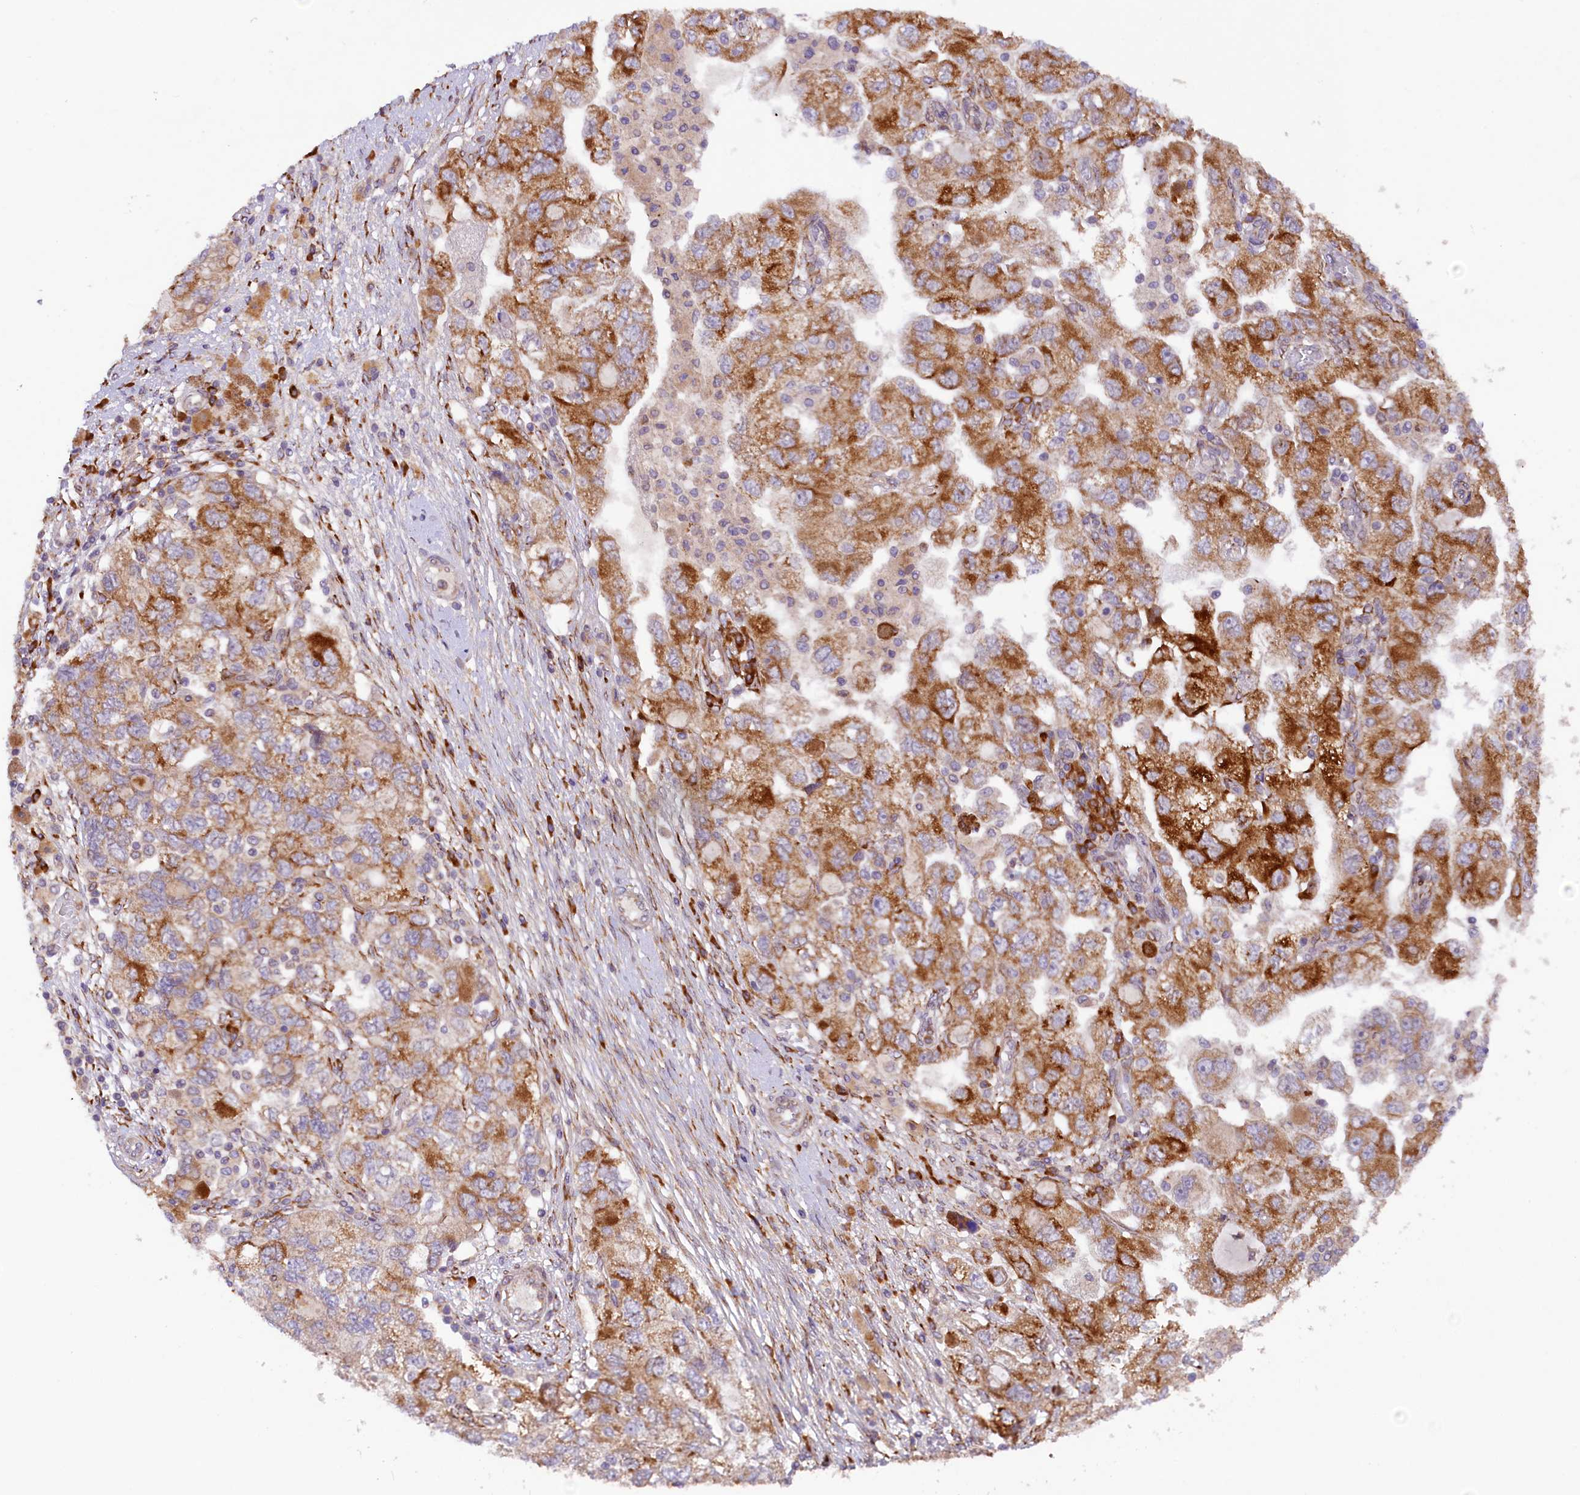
{"staining": {"intensity": "strong", "quantity": ">75%", "location": "cytoplasmic/membranous"}, "tissue": "ovarian cancer", "cell_type": "Tumor cells", "image_type": "cancer", "snomed": [{"axis": "morphology", "description": "Carcinoma, NOS"}, {"axis": "morphology", "description": "Cystadenocarcinoma, serous, NOS"}, {"axis": "topography", "description": "Ovary"}], "caption": "DAB immunohistochemical staining of human ovarian cancer reveals strong cytoplasmic/membranous protein positivity in about >75% of tumor cells. Immunohistochemistry stains the protein in brown and the nuclei are stained blue.", "gene": "SSC5D", "patient": {"sex": "female", "age": 69}}